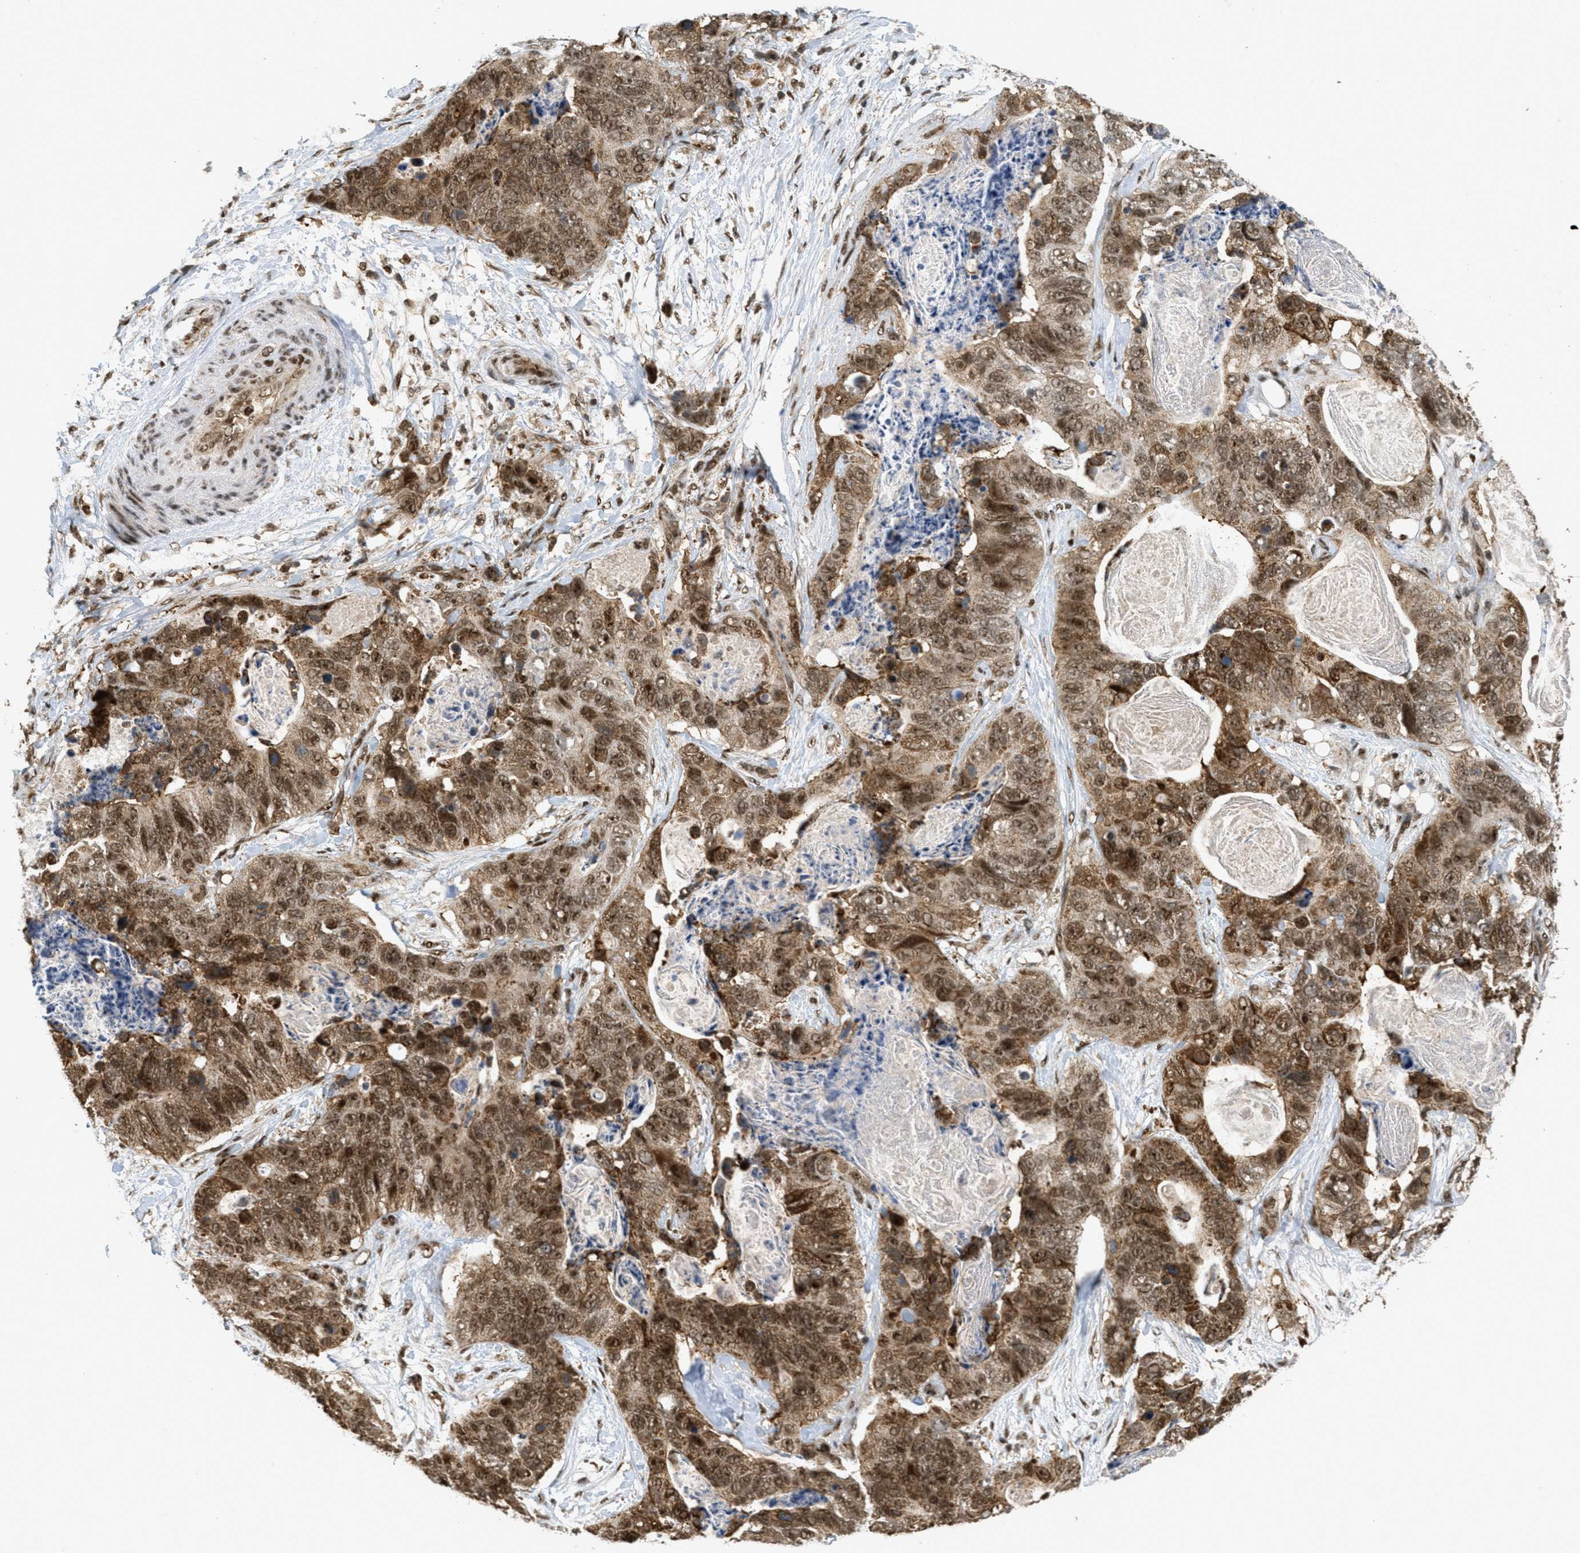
{"staining": {"intensity": "strong", "quantity": ">75%", "location": "cytoplasmic/membranous,nuclear"}, "tissue": "stomach cancer", "cell_type": "Tumor cells", "image_type": "cancer", "snomed": [{"axis": "morphology", "description": "Adenocarcinoma, NOS"}, {"axis": "topography", "description": "Stomach"}], "caption": "High-magnification brightfield microscopy of stomach adenocarcinoma stained with DAB (brown) and counterstained with hematoxylin (blue). tumor cells exhibit strong cytoplasmic/membranous and nuclear staining is appreciated in approximately>75% of cells.", "gene": "TLK1", "patient": {"sex": "female", "age": 89}}